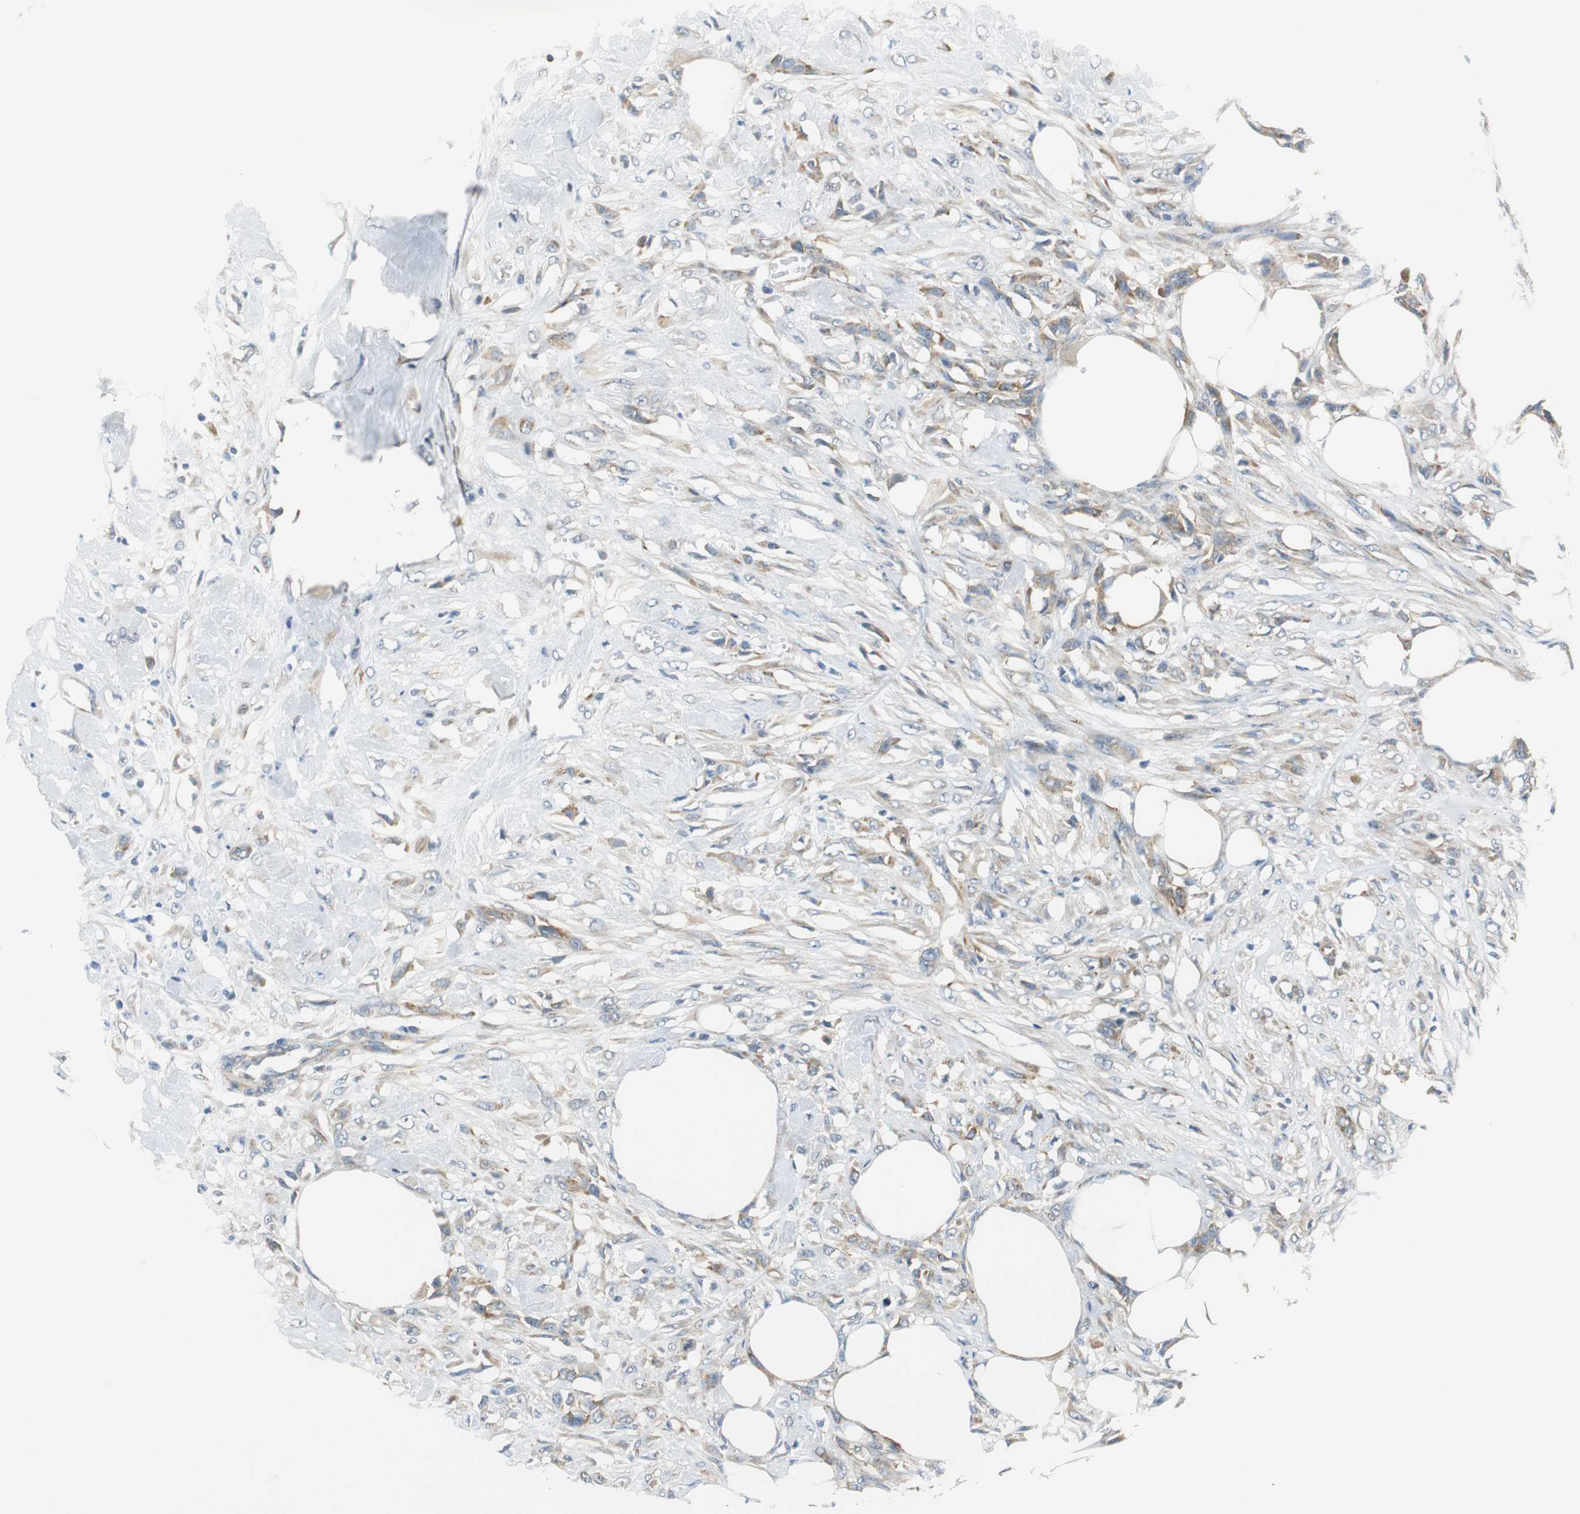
{"staining": {"intensity": "moderate", "quantity": ">75%", "location": "cytoplasmic/membranous"}, "tissue": "skin cancer", "cell_type": "Tumor cells", "image_type": "cancer", "snomed": [{"axis": "morphology", "description": "Normal tissue, NOS"}, {"axis": "morphology", "description": "Squamous cell carcinoma, NOS"}, {"axis": "topography", "description": "Skin"}], "caption": "The immunohistochemical stain highlights moderate cytoplasmic/membranous staining in tumor cells of skin cancer (squamous cell carcinoma) tissue.", "gene": "CNOT3", "patient": {"sex": "female", "age": 59}}